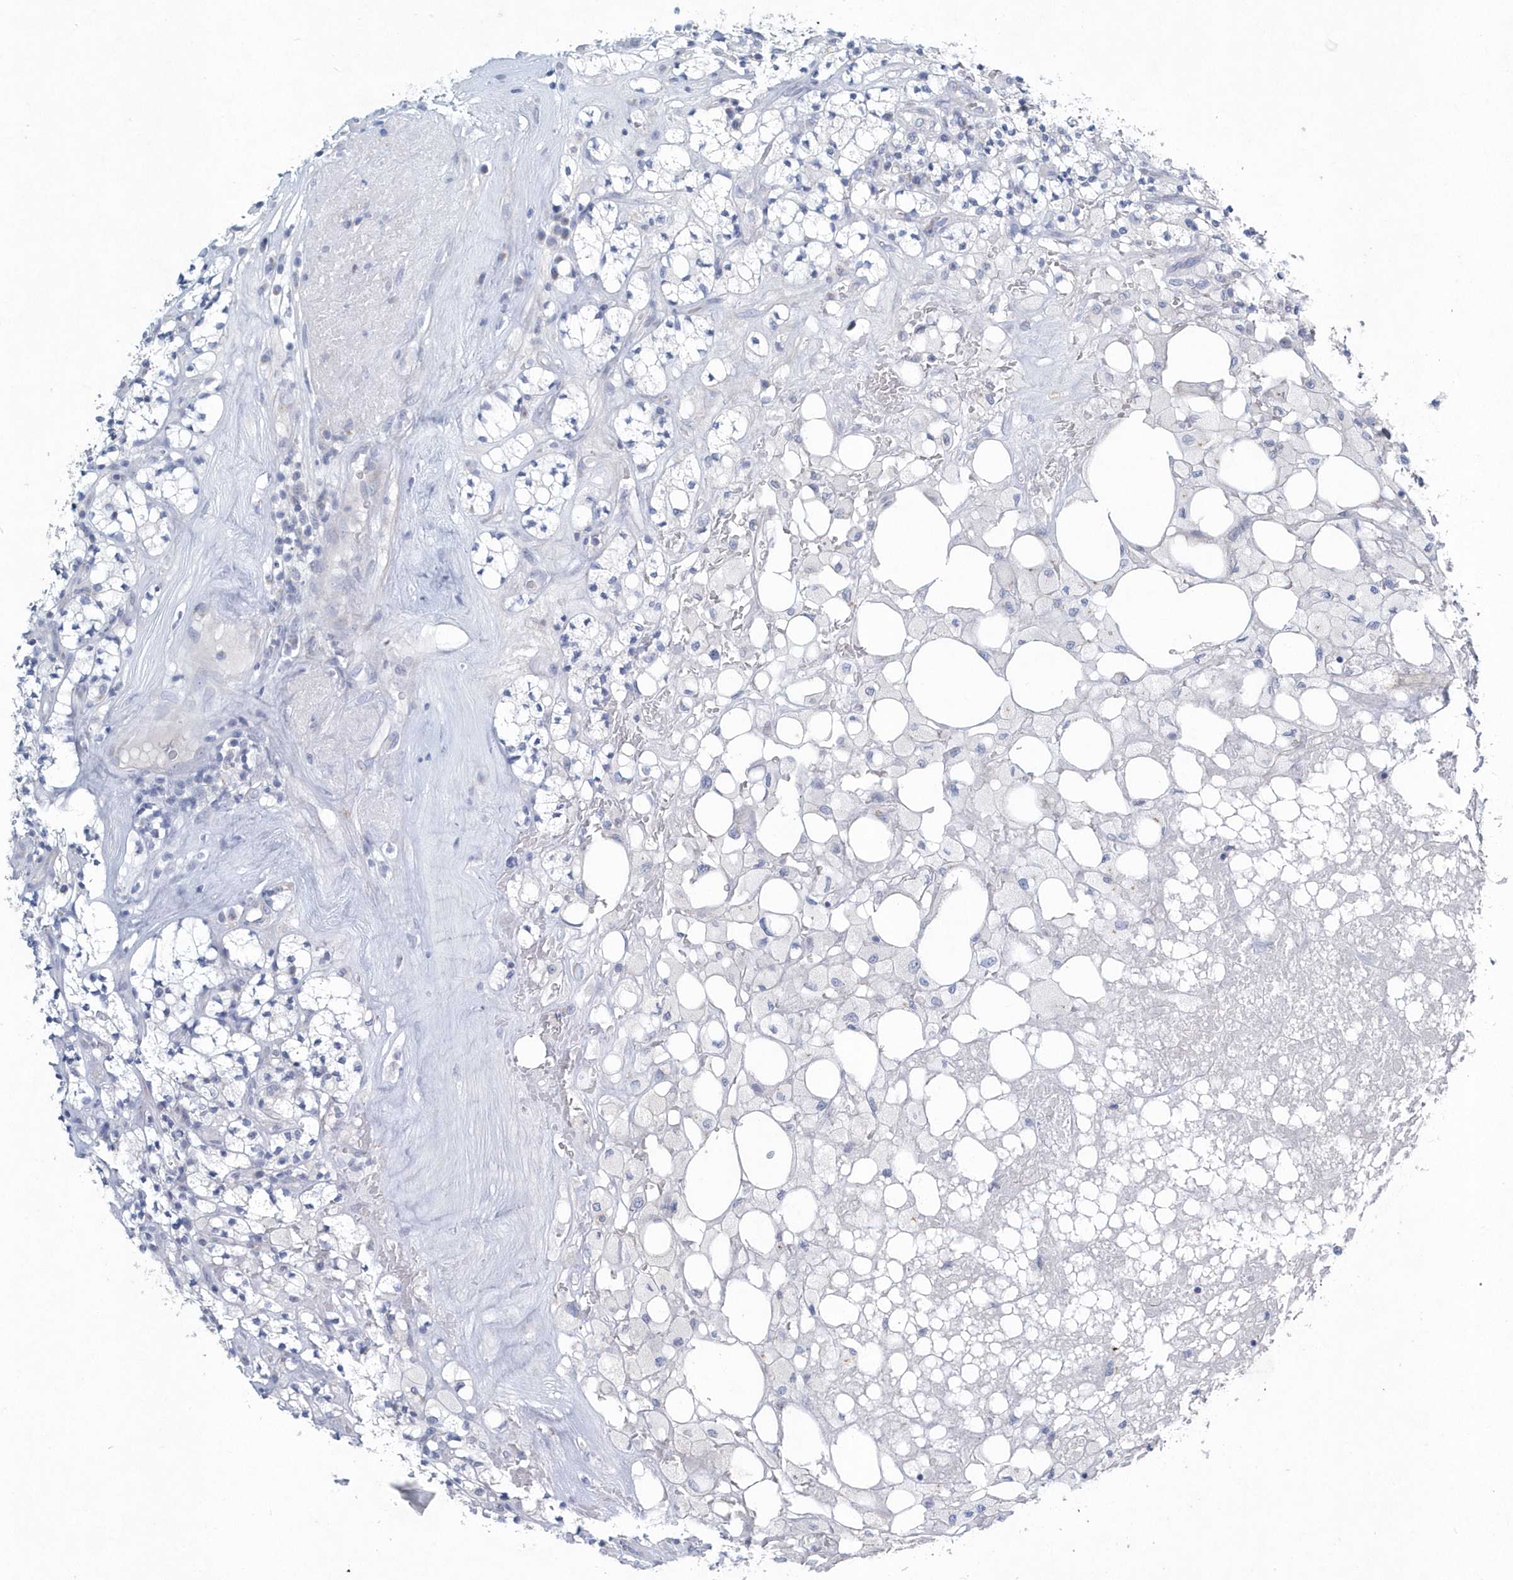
{"staining": {"intensity": "negative", "quantity": "none", "location": "none"}, "tissue": "renal cancer", "cell_type": "Tumor cells", "image_type": "cancer", "snomed": [{"axis": "morphology", "description": "Adenocarcinoma, NOS"}, {"axis": "topography", "description": "Kidney"}], "caption": "This photomicrograph is of renal cancer stained with immunohistochemistry to label a protein in brown with the nuclei are counter-stained blue. There is no positivity in tumor cells.", "gene": "SPATA18", "patient": {"sex": "male", "age": 77}}